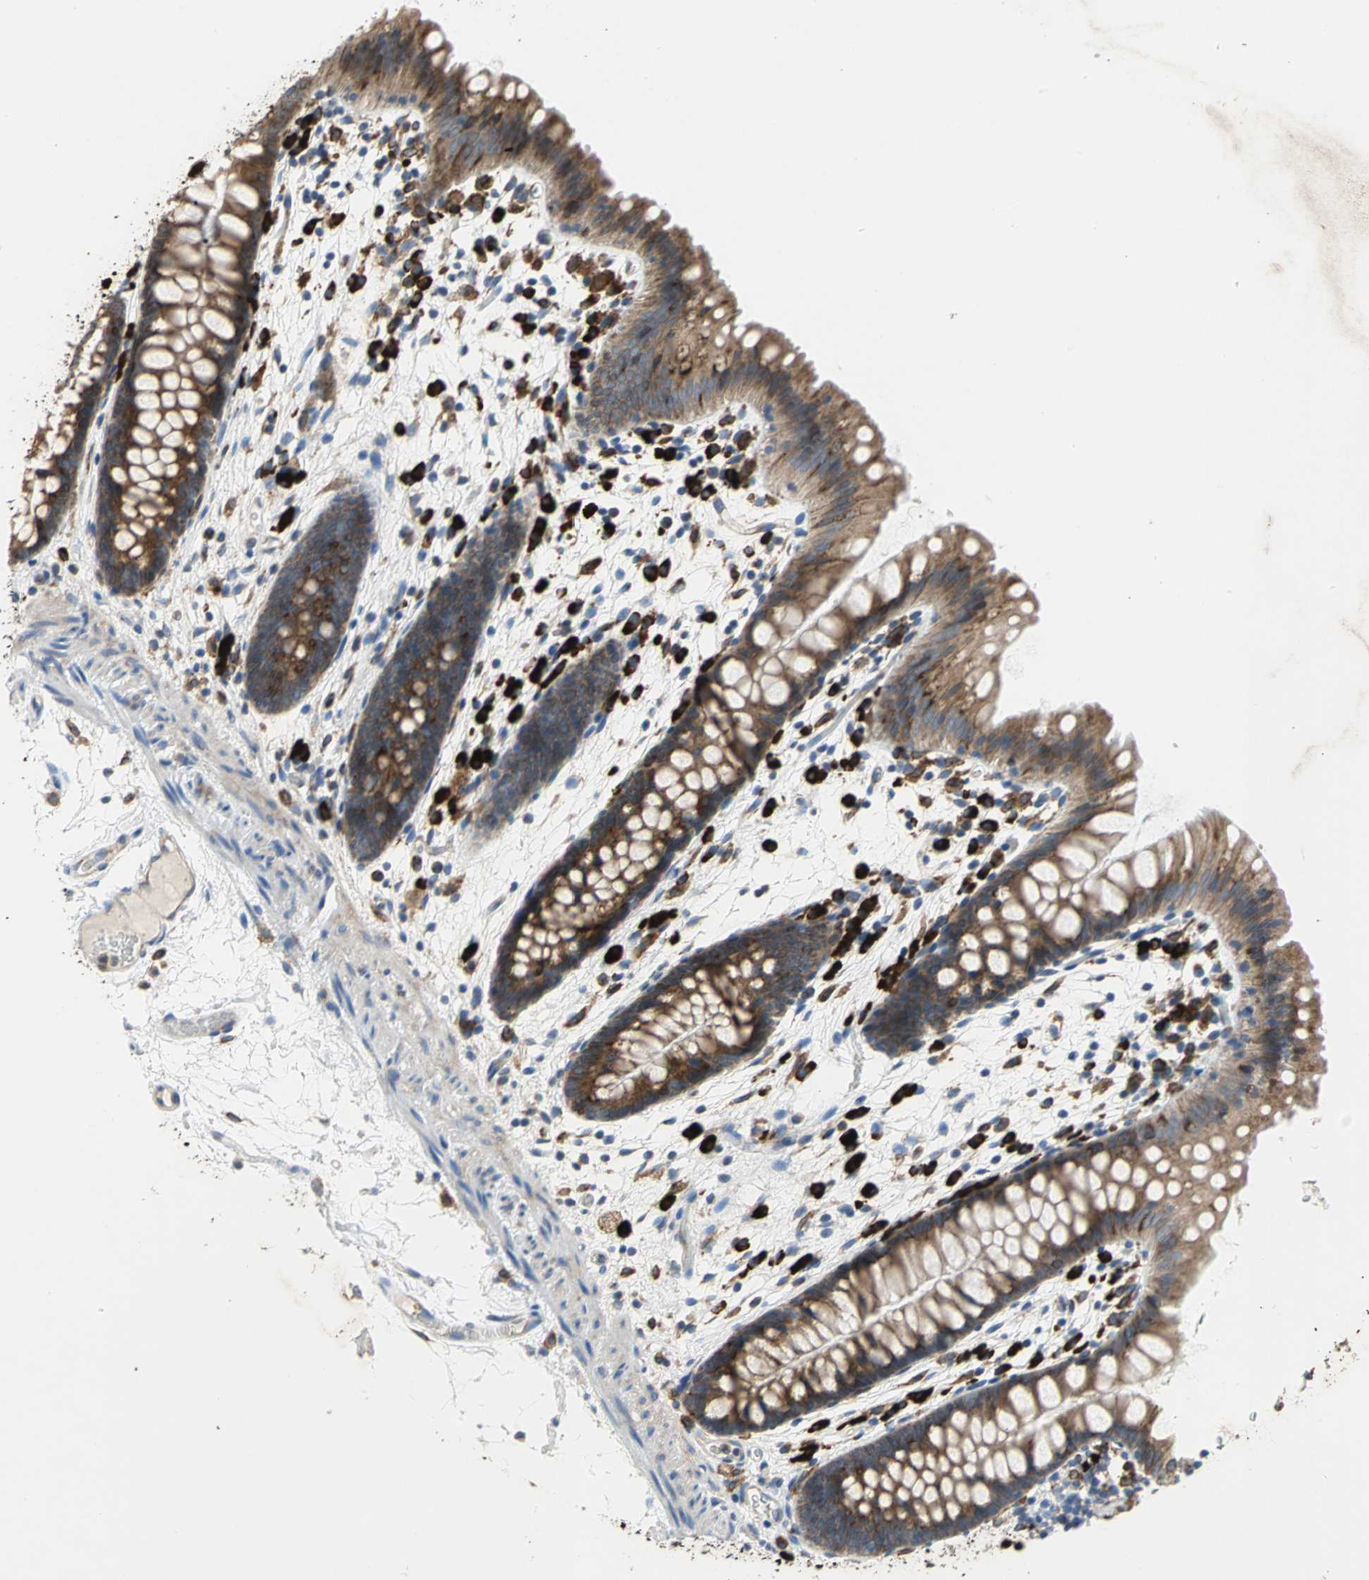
{"staining": {"intensity": "weak", "quantity": ">75%", "location": "cytoplasmic/membranous"}, "tissue": "colon", "cell_type": "Endothelial cells", "image_type": "normal", "snomed": [{"axis": "morphology", "description": "Normal tissue, NOS"}, {"axis": "topography", "description": "Smooth muscle"}, {"axis": "topography", "description": "Colon"}], "caption": "A low amount of weak cytoplasmic/membranous positivity is identified in approximately >75% of endothelial cells in benign colon. (Brightfield microscopy of DAB IHC at high magnification).", "gene": "SDF2L1", "patient": {"sex": "male", "age": 67}}